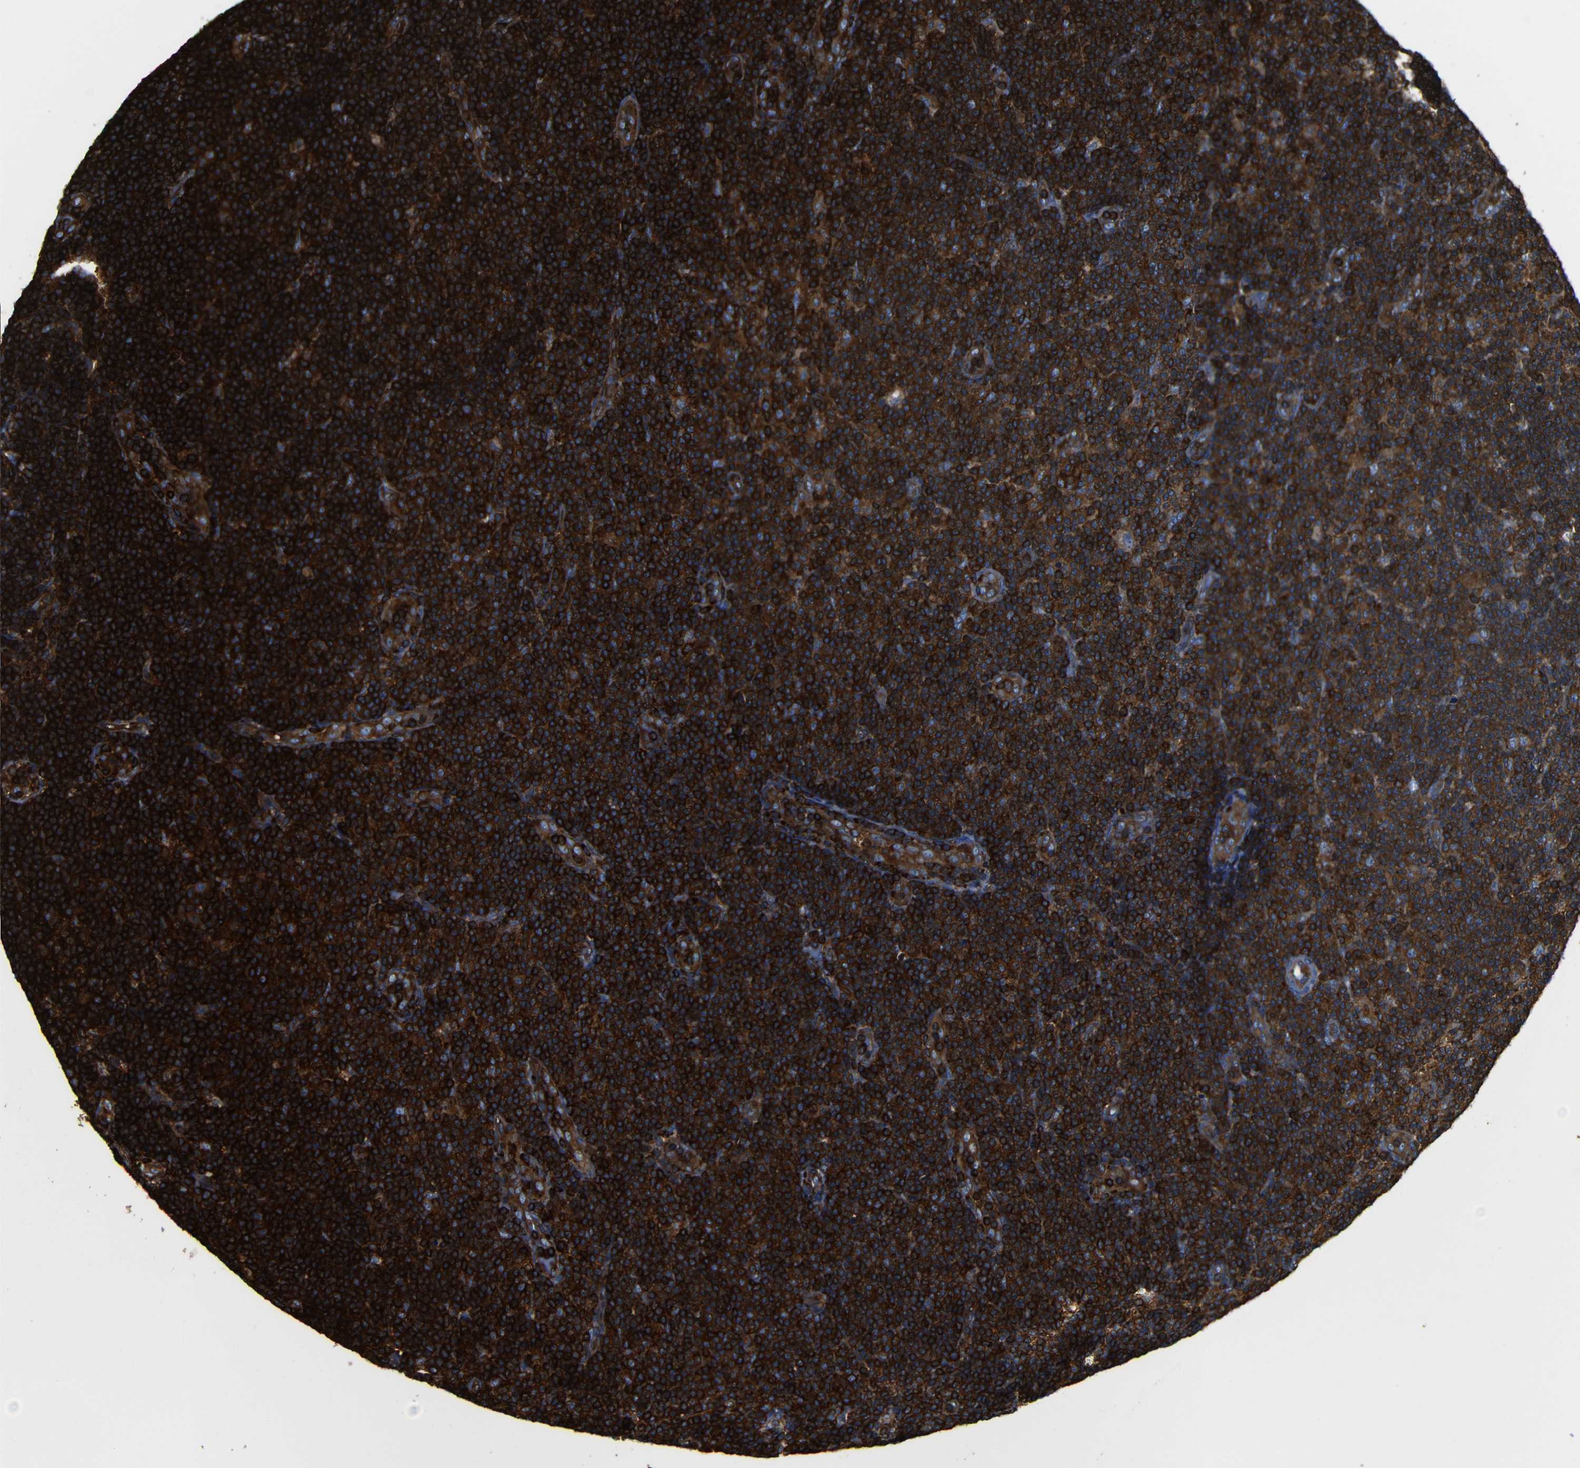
{"staining": {"intensity": "strong", "quantity": ">75%", "location": "cytoplasmic/membranous"}, "tissue": "lymphoma", "cell_type": "Tumor cells", "image_type": "cancer", "snomed": [{"axis": "morphology", "description": "Malignant lymphoma, non-Hodgkin's type, Low grade"}, {"axis": "topography", "description": "Lymph node"}], "caption": "Lymphoma stained with a protein marker reveals strong staining in tumor cells.", "gene": "ARHGEF1", "patient": {"sex": "male", "age": 83}}